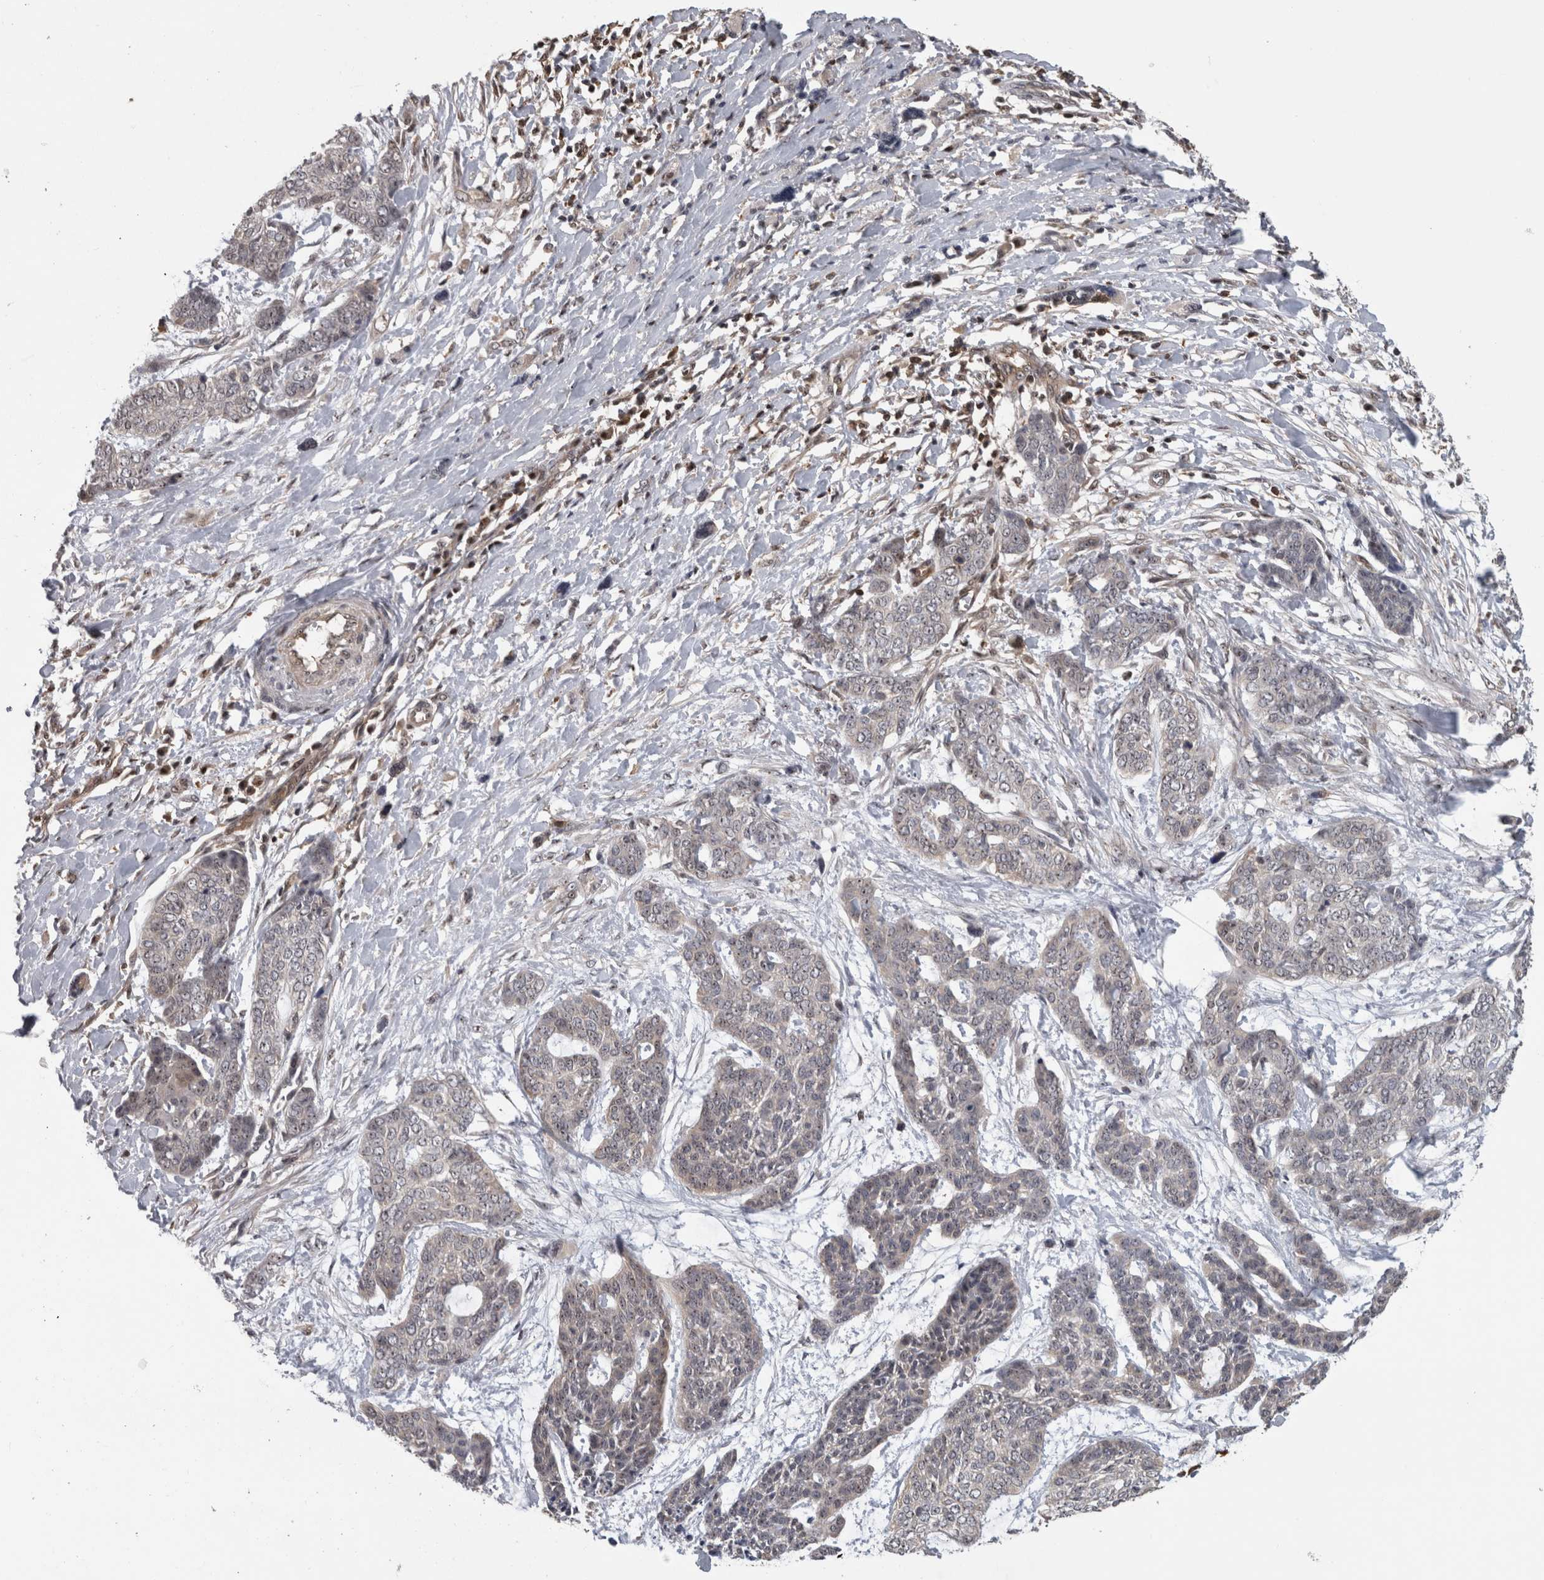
{"staining": {"intensity": "weak", "quantity": "<25%", "location": "nuclear"}, "tissue": "skin cancer", "cell_type": "Tumor cells", "image_type": "cancer", "snomed": [{"axis": "morphology", "description": "Basal cell carcinoma"}, {"axis": "topography", "description": "Skin"}], "caption": "Skin cancer (basal cell carcinoma) was stained to show a protein in brown. There is no significant staining in tumor cells.", "gene": "TDRD7", "patient": {"sex": "female", "age": 64}}